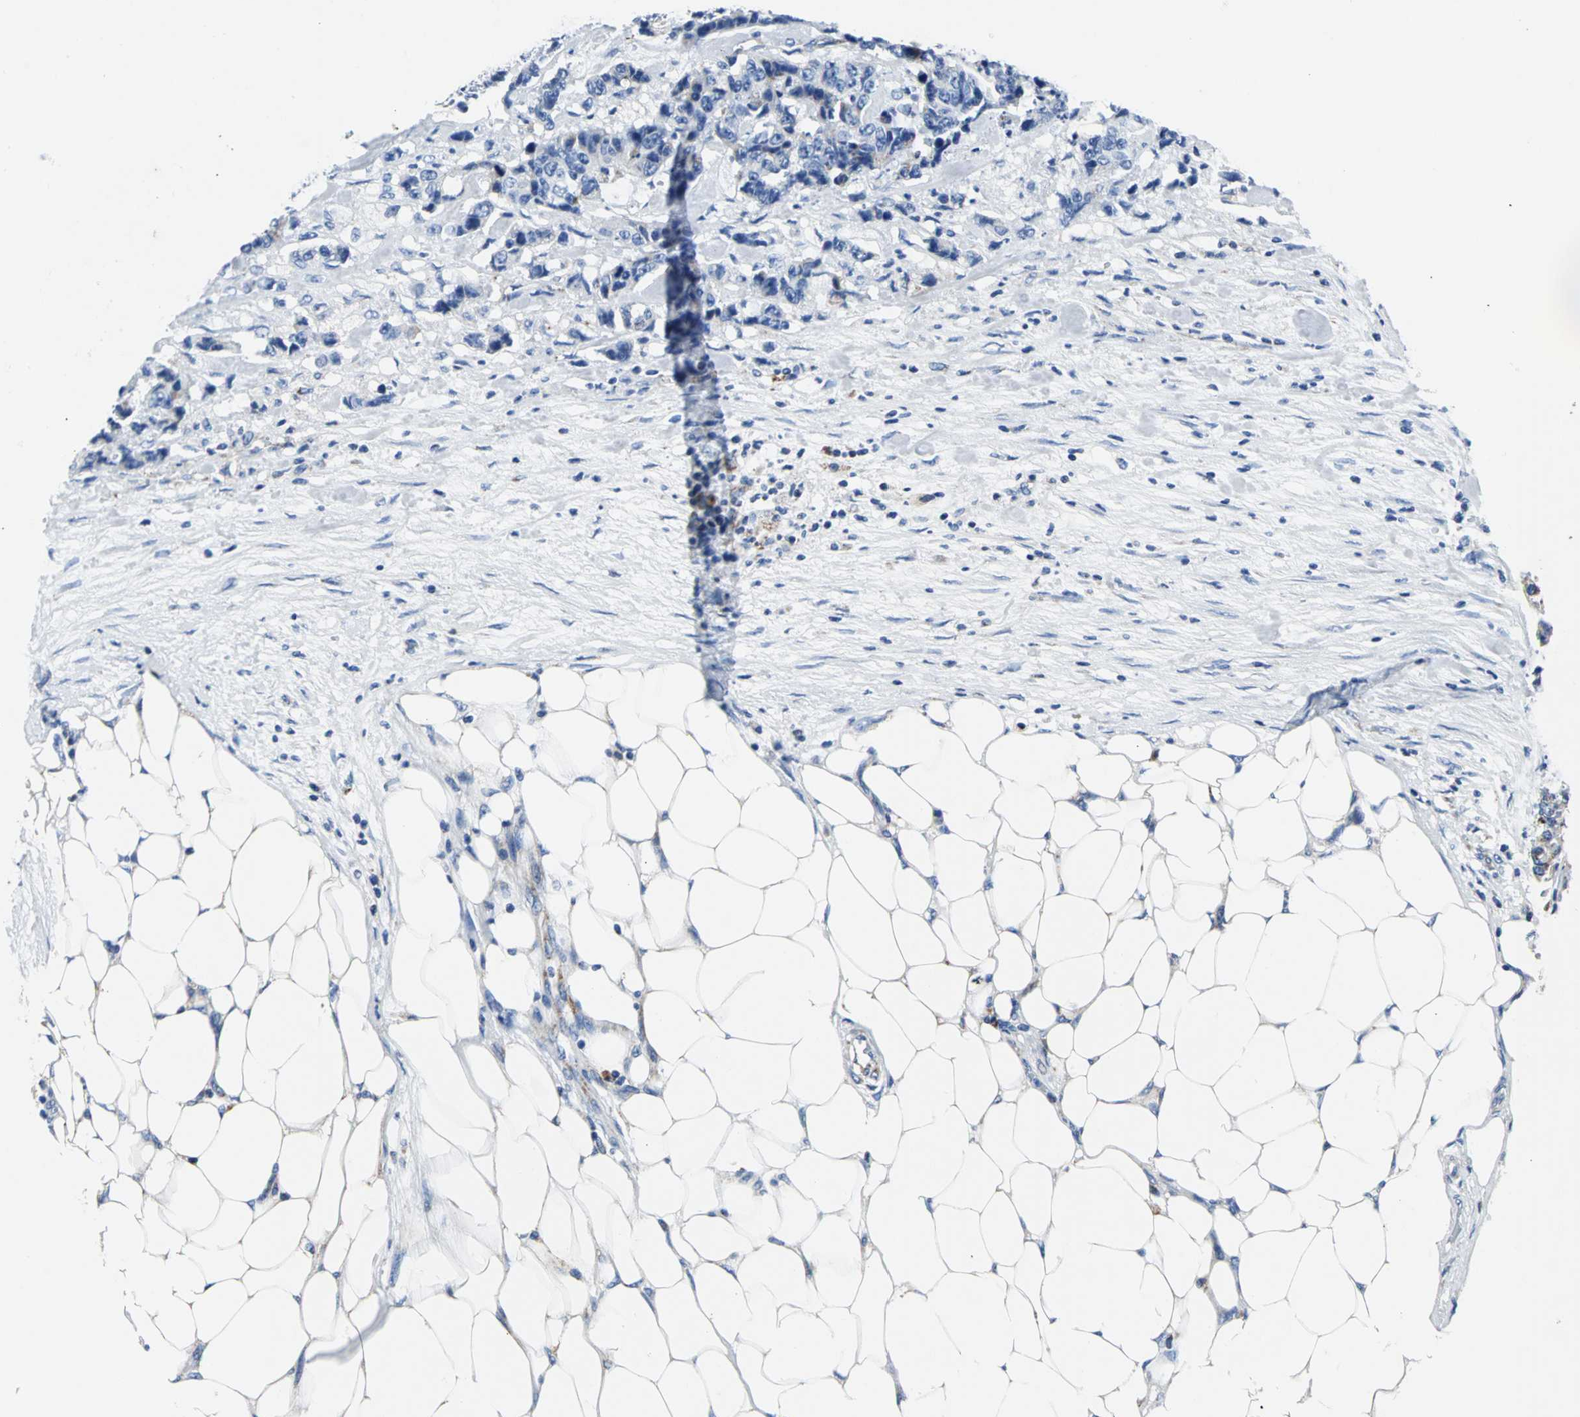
{"staining": {"intensity": "weak", "quantity": "25%-75%", "location": "cytoplasmic/membranous"}, "tissue": "colorectal cancer", "cell_type": "Tumor cells", "image_type": "cancer", "snomed": [{"axis": "morphology", "description": "Adenocarcinoma, NOS"}, {"axis": "topography", "description": "Colon"}], "caption": "Immunohistochemical staining of adenocarcinoma (colorectal) reveals low levels of weak cytoplasmic/membranous expression in approximately 25%-75% of tumor cells.", "gene": "IFI6", "patient": {"sex": "female", "age": 86}}